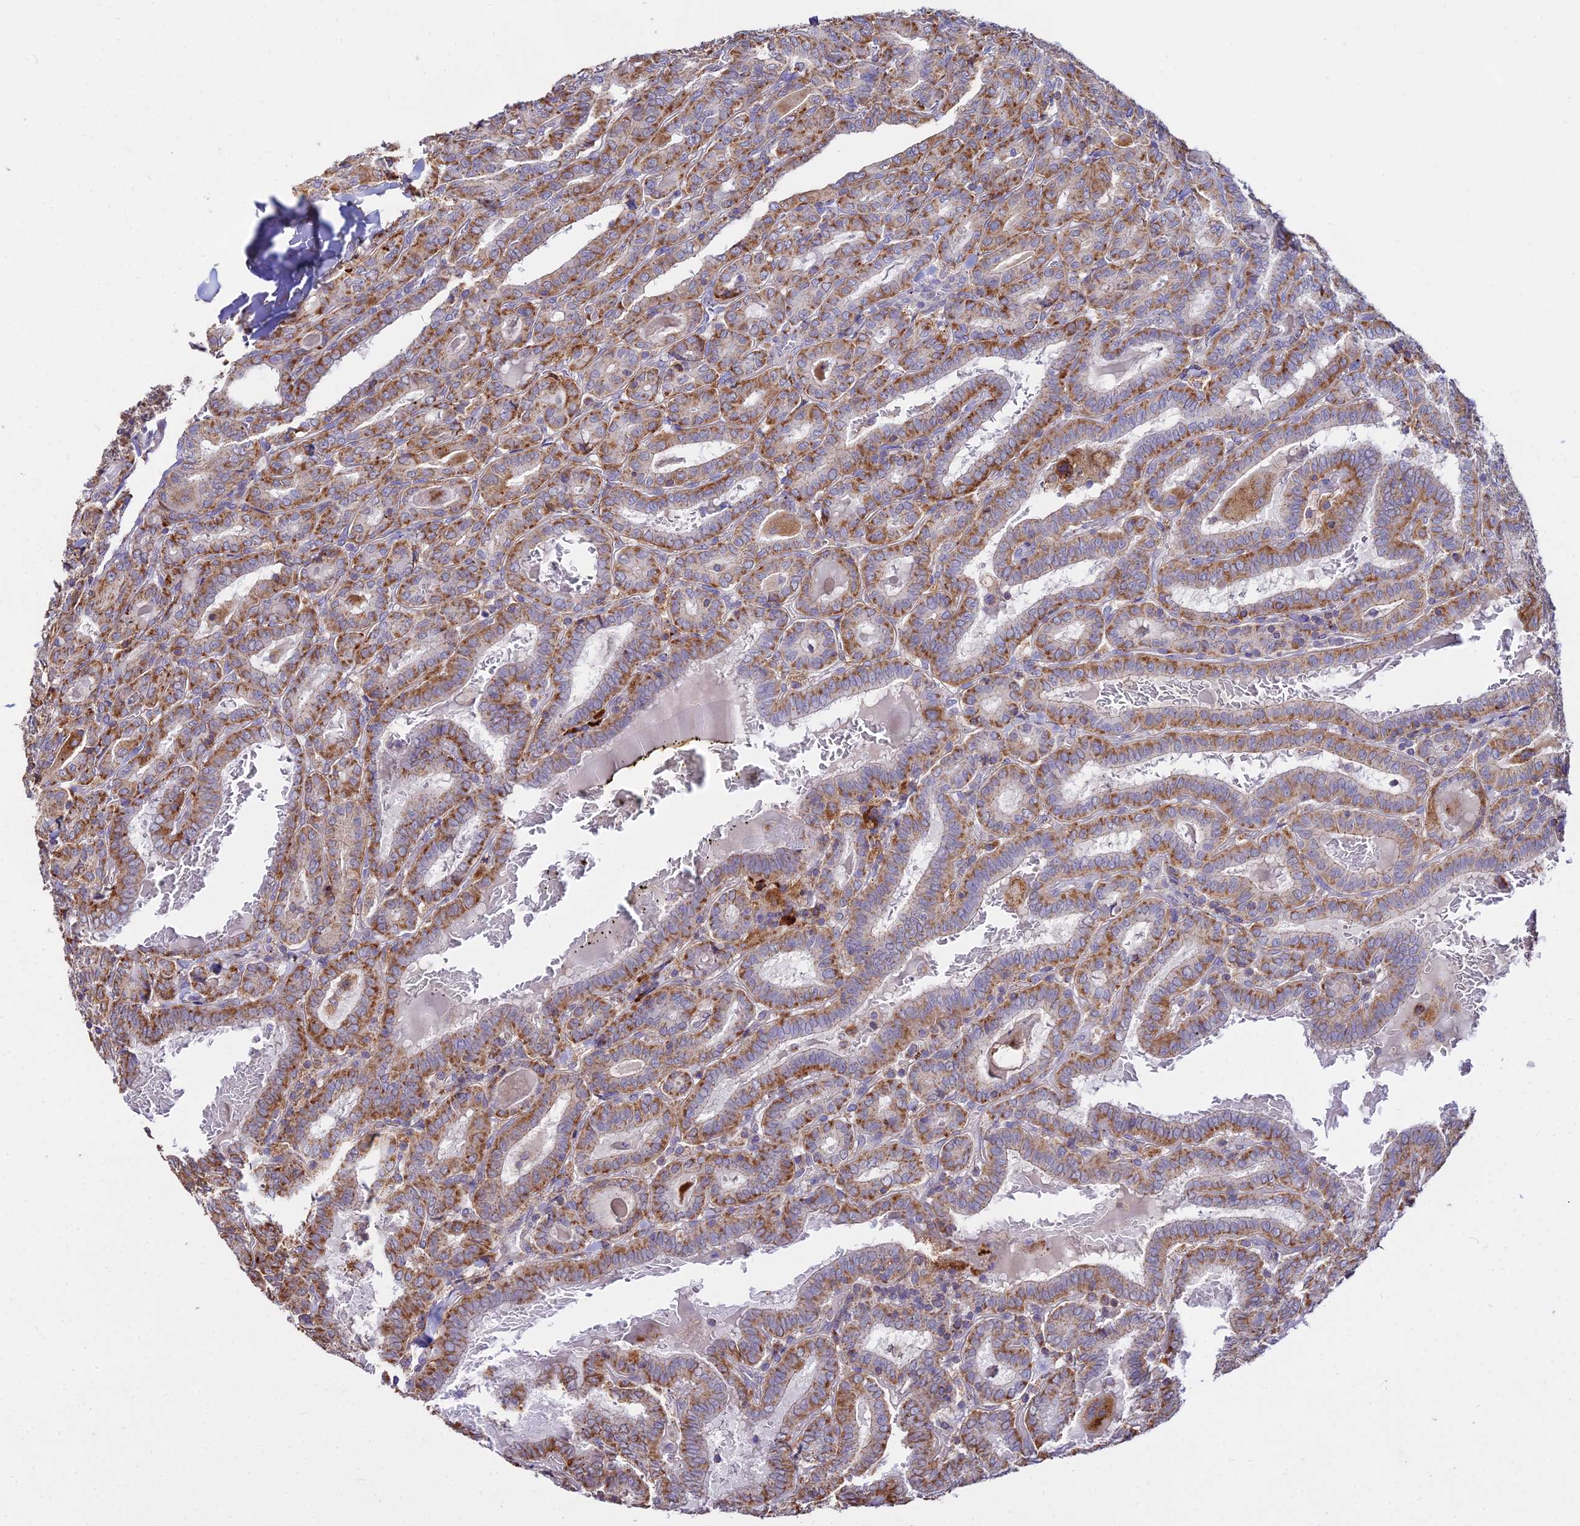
{"staining": {"intensity": "moderate", "quantity": ">75%", "location": "cytoplasmic/membranous"}, "tissue": "thyroid cancer", "cell_type": "Tumor cells", "image_type": "cancer", "snomed": [{"axis": "morphology", "description": "Papillary adenocarcinoma, NOS"}, {"axis": "topography", "description": "Thyroid gland"}], "caption": "Protein expression analysis of human papillary adenocarcinoma (thyroid) reveals moderate cytoplasmic/membranous expression in approximately >75% of tumor cells. The staining was performed using DAB (3,3'-diaminobenzidine), with brown indicating positive protein expression. Nuclei are stained blue with hematoxylin.", "gene": "PNLIPRP3", "patient": {"sex": "female", "age": 72}}